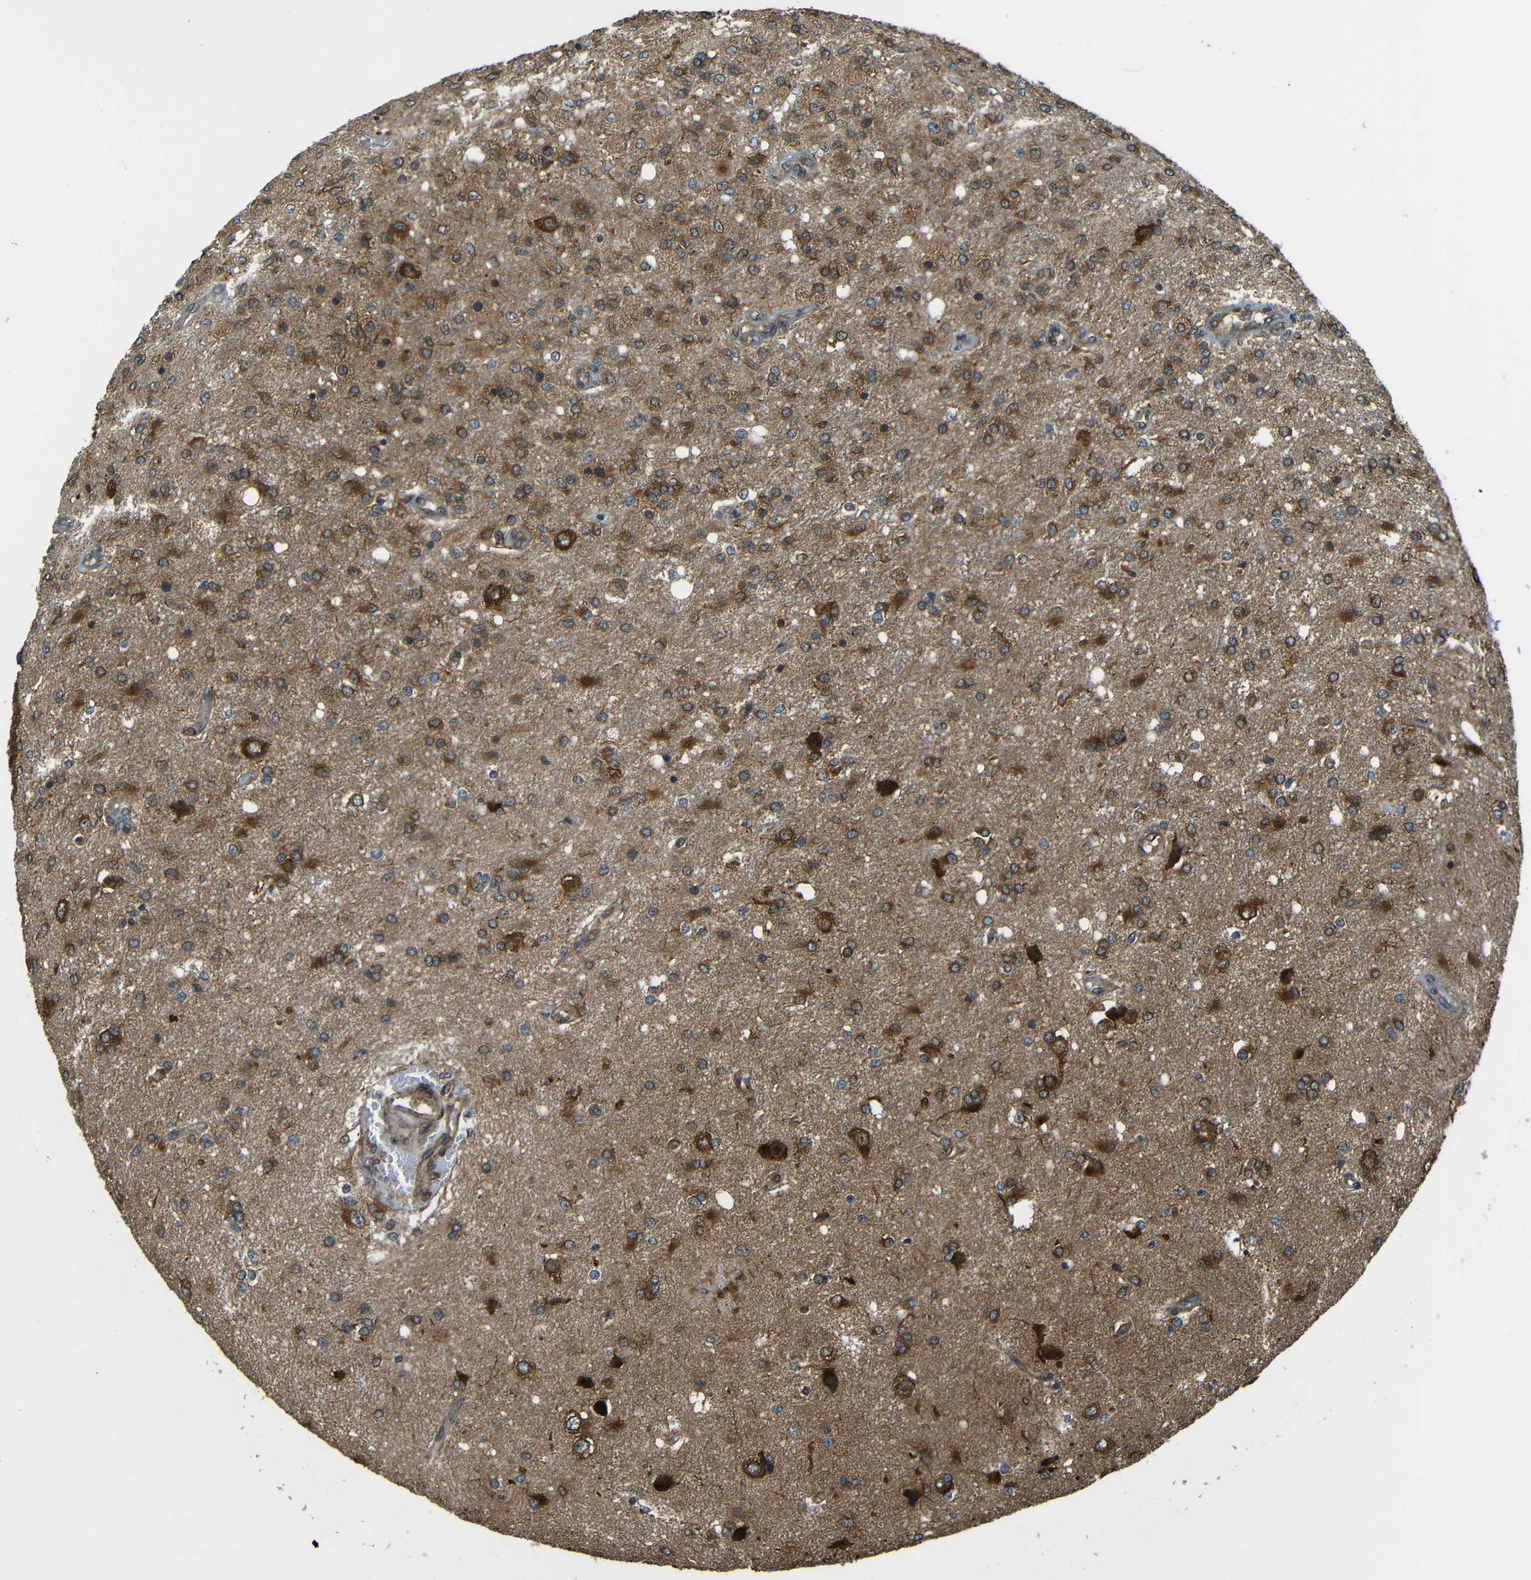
{"staining": {"intensity": "strong", "quantity": "25%-75%", "location": "cytoplasmic/membranous"}, "tissue": "glioma", "cell_type": "Tumor cells", "image_type": "cancer", "snomed": [{"axis": "morphology", "description": "Normal tissue, NOS"}, {"axis": "morphology", "description": "Glioma, malignant, High grade"}, {"axis": "topography", "description": "Cerebral cortex"}], "caption": "A high-resolution micrograph shows immunohistochemistry (IHC) staining of malignant glioma (high-grade), which reveals strong cytoplasmic/membranous positivity in approximately 25%-75% of tumor cells. (DAB (3,3'-diaminobenzidine) IHC with brightfield microscopy, high magnification).", "gene": "VAPB", "patient": {"sex": "male", "age": 77}}